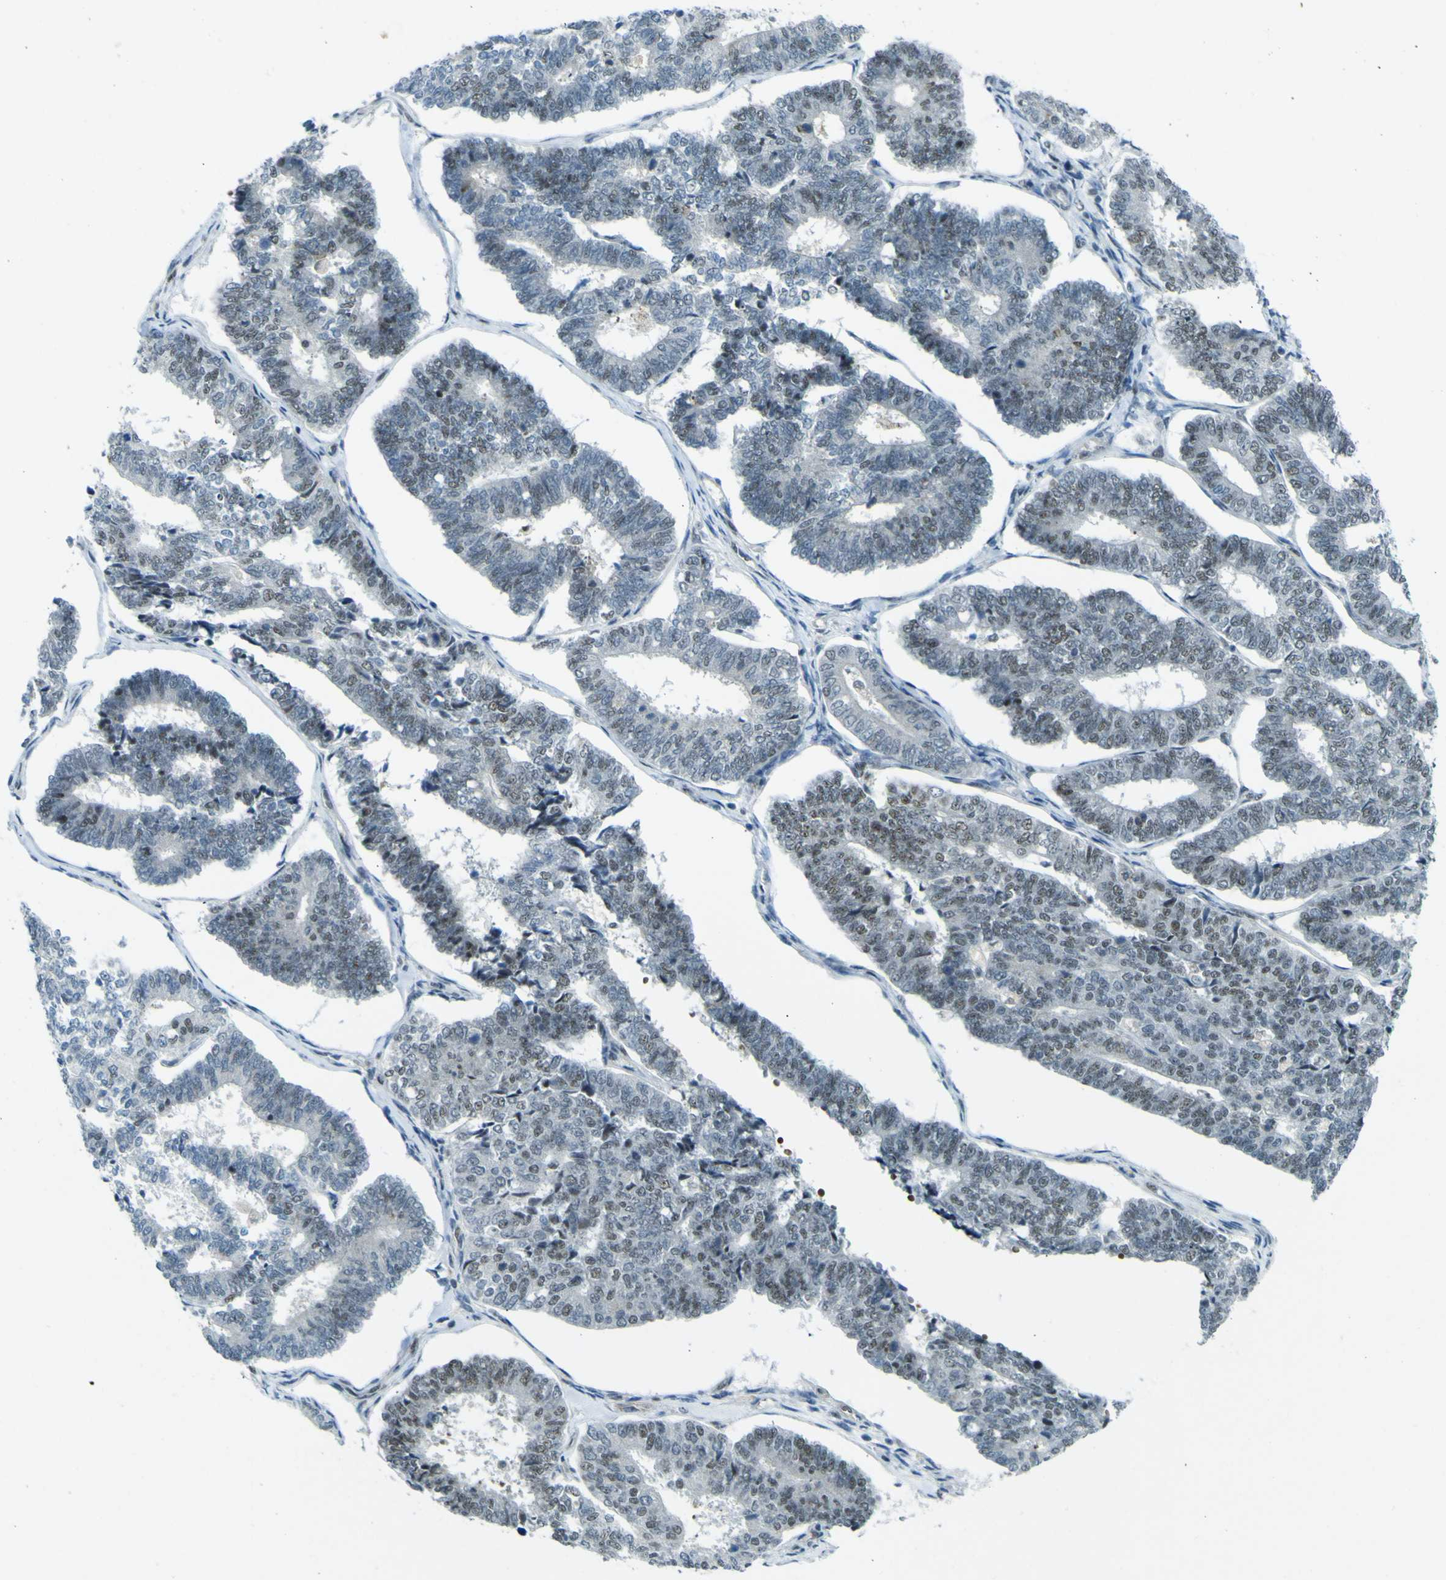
{"staining": {"intensity": "weak", "quantity": "<25%", "location": "nuclear"}, "tissue": "endometrial cancer", "cell_type": "Tumor cells", "image_type": "cancer", "snomed": [{"axis": "morphology", "description": "Adenocarcinoma, NOS"}, {"axis": "topography", "description": "Endometrium"}], "caption": "This is an IHC histopathology image of endometrial cancer (adenocarcinoma). There is no expression in tumor cells.", "gene": "CEBPG", "patient": {"sex": "female", "age": 70}}